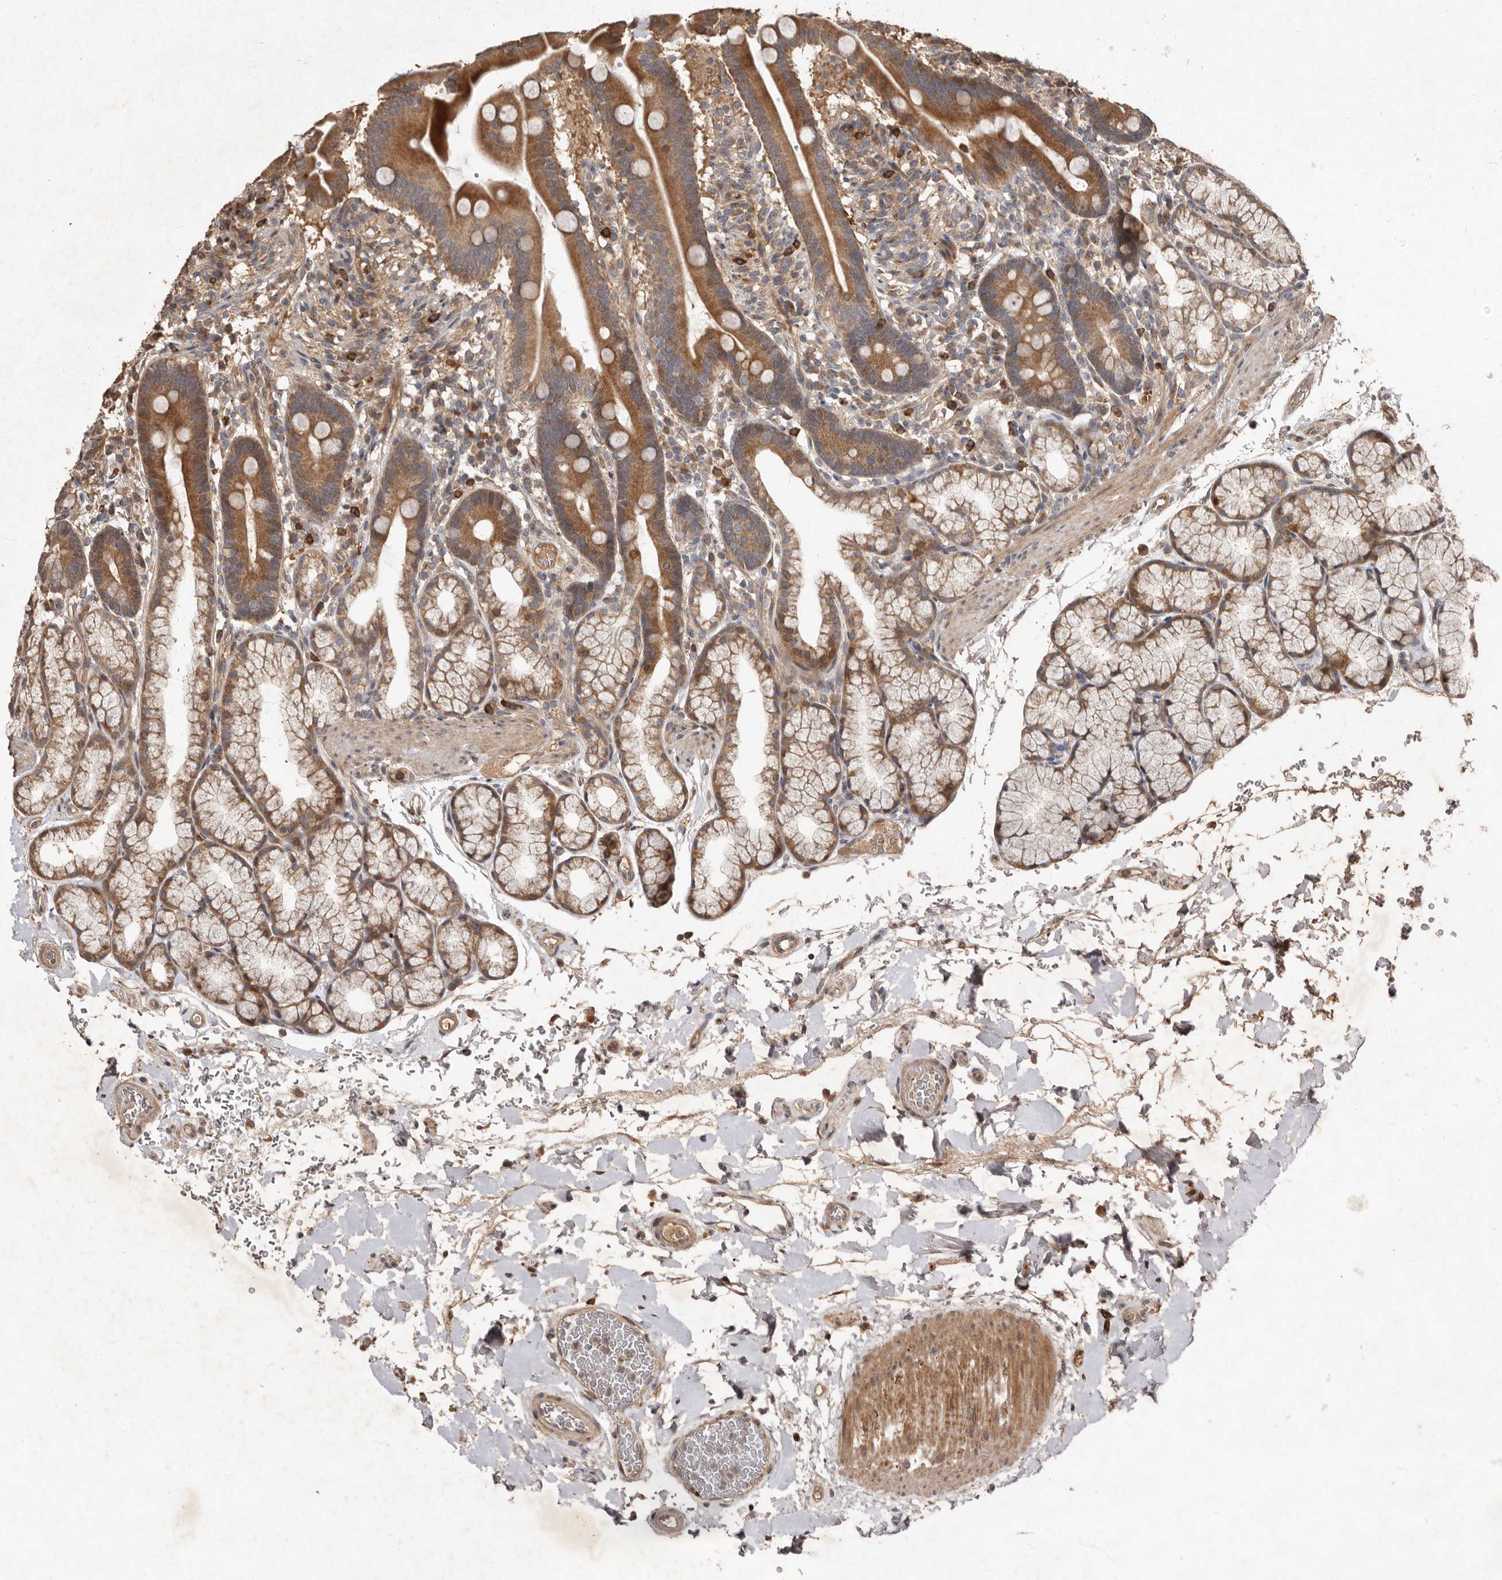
{"staining": {"intensity": "moderate", "quantity": ">75%", "location": "cytoplasmic/membranous"}, "tissue": "duodenum", "cell_type": "Glandular cells", "image_type": "normal", "snomed": [{"axis": "morphology", "description": "Normal tissue, NOS"}, {"axis": "topography", "description": "Duodenum"}], "caption": "DAB (3,3'-diaminobenzidine) immunohistochemical staining of normal human duodenum demonstrates moderate cytoplasmic/membranous protein positivity in about >75% of glandular cells.", "gene": "KIF26B", "patient": {"sex": "male", "age": 54}}